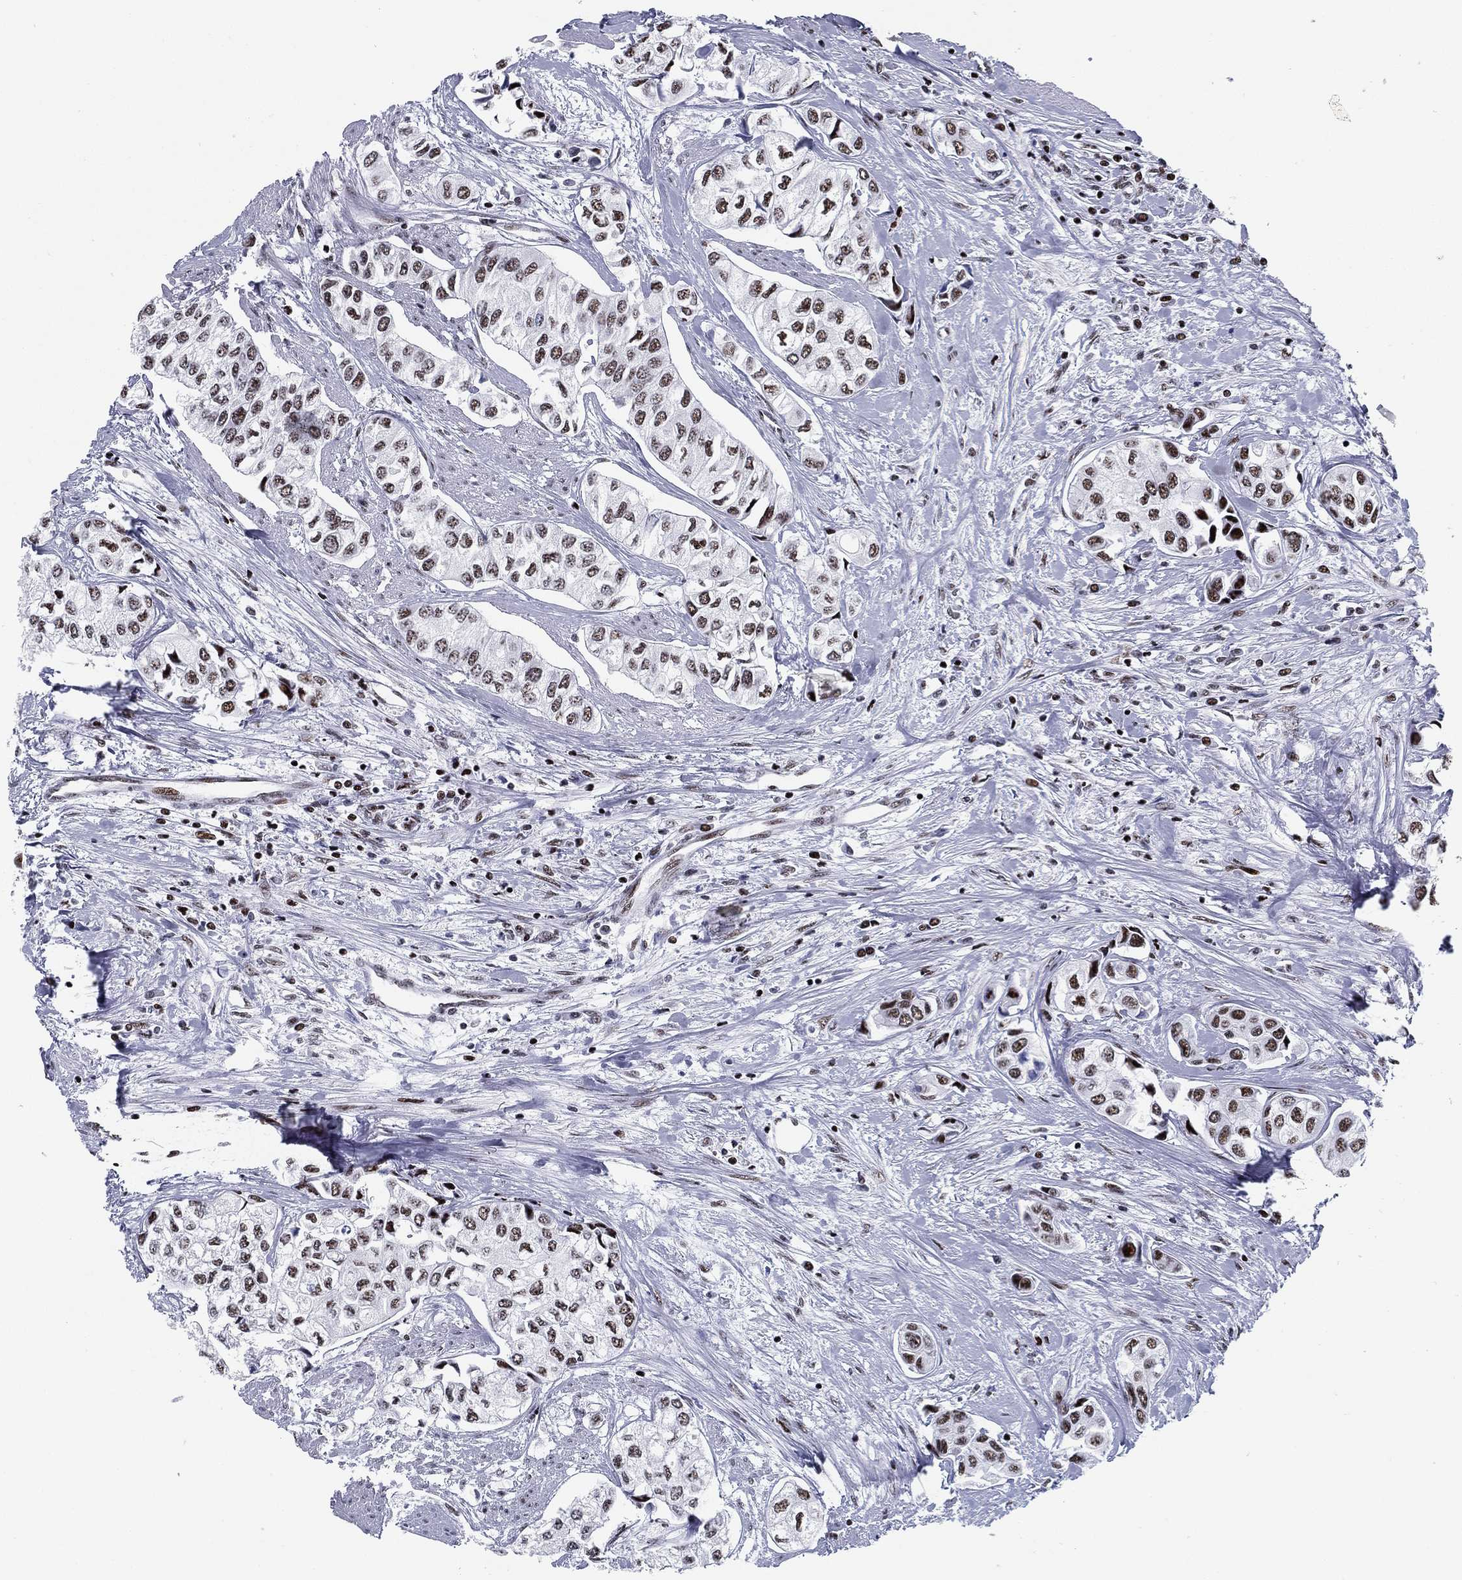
{"staining": {"intensity": "moderate", "quantity": "25%-75%", "location": "nuclear"}, "tissue": "urothelial cancer", "cell_type": "Tumor cells", "image_type": "cancer", "snomed": [{"axis": "morphology", "description": "Urothelial carcinoma, High grade"}, {"axis": "topography", "description": "Urinary bladder"}], "caption": "This is a micrograph of IHC staining of urothelial carcinoma (high-grade), which shows moderate positivity in the nuclear of tumor cells.", "gene": "CYB561D2", "patient": {"sex": "male", "age": 73}}